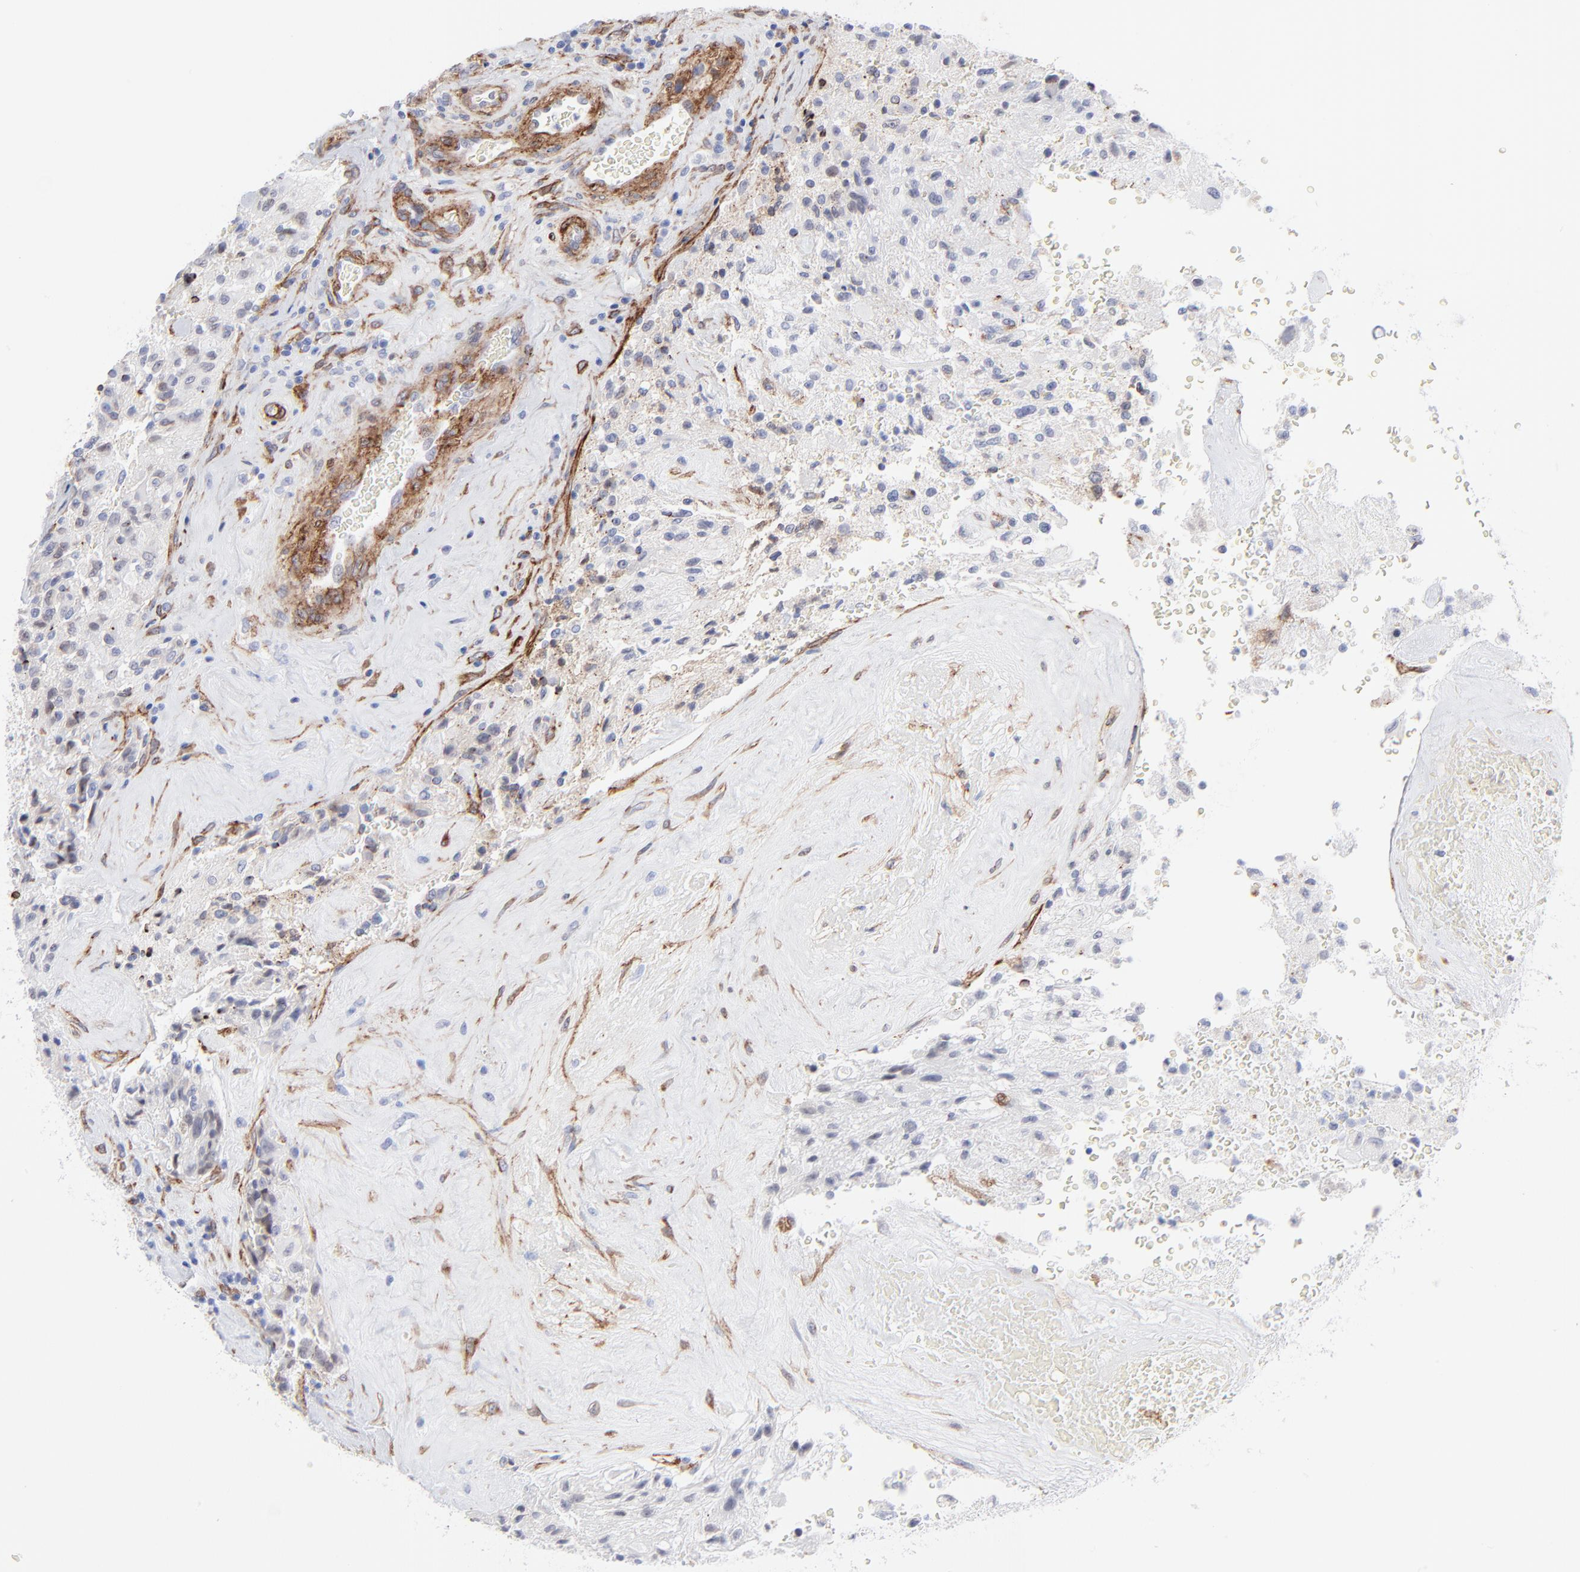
{"staining": {"intensity": "weak", "quantity": "<25%", "location": "nuclear"}, "tissue": "glioma", "cell_type": "Tumor cells", "image_type": "cancer", "snomed": [{"axis": "morphology", "description": "Normal tissue, NOS"}, {"axis": "morphology", "description": "Glioma, malignant, High grade"}, {"axis": "topography", "description": "Cerebral cortex"}], "caption": "Tumor cells show no significant positivity in glioma. (Immunohistochemistry (ihc), brightfield microscopy, high magnification).", "gene": "PDGFRB", "patient": {"sex": "male", "age": 56}}